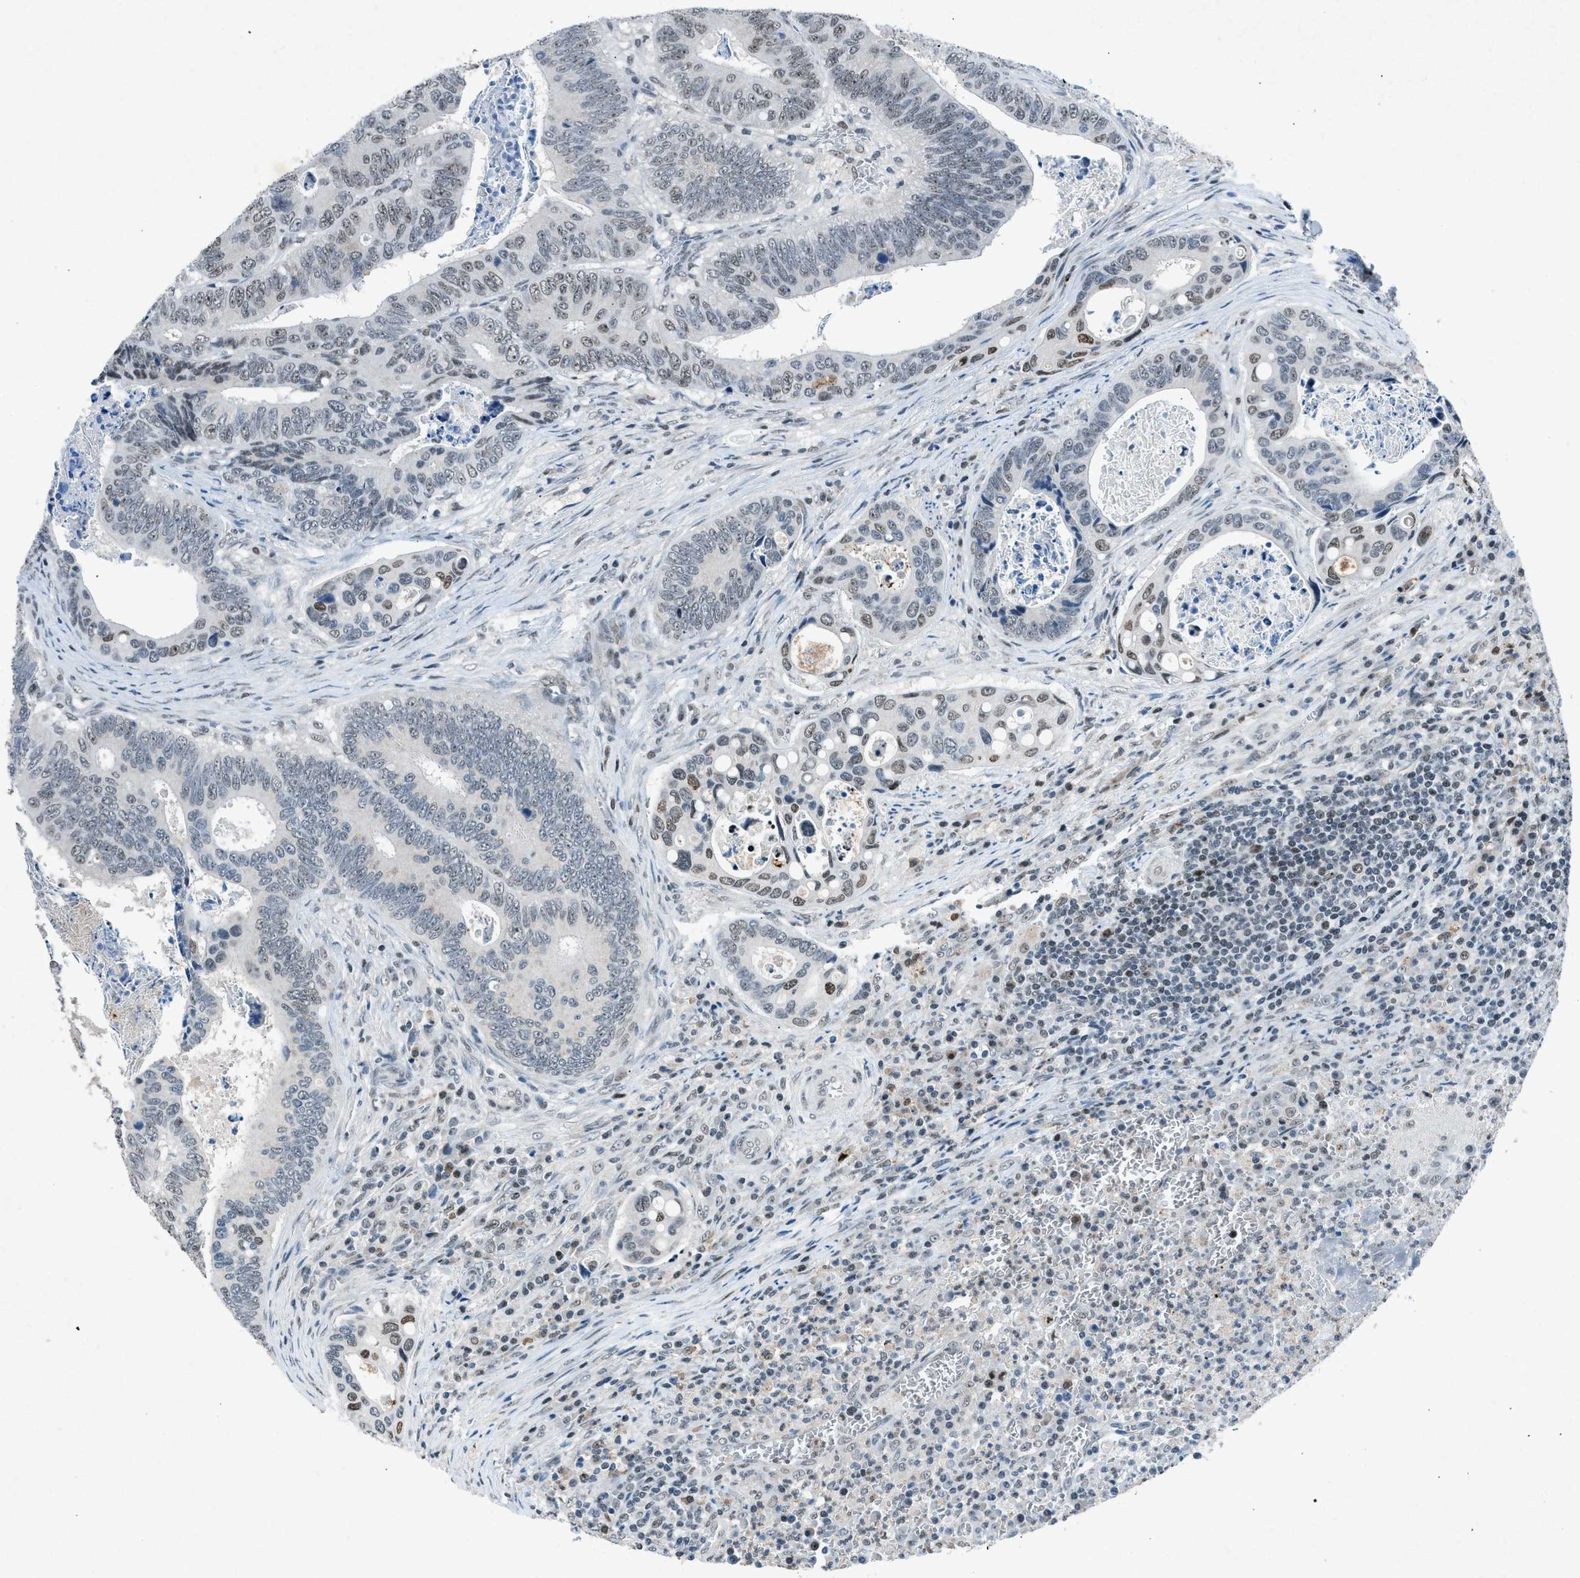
{"staining": {"intensity": "weak", "quantity": "25%-75%", "location": "nuclear"}, "tissue": "colorectal cancer", "cell_type": "Tumor cells", "image_type": "cancer", "snomed": [{"axis": "morphology", "description": "Inflammation, NOS"}, {"axis": "morphology", "description": "Adenocarcinoma, NOS"}, {"axis": "topography", "description": "Colon"}], "caption": "Colorectal cancer (adenocarcinoma) stained with DAB IHC reveals low levels of weak nuclear staining in approximately 25%-75% of tumor cells. Using DAB (brown) and hematoxylin (blue) stains, captured at high magnification using brightfield microscopy.", "gene": "ADCY1", "patient": {"sex": "male", "age": 72}}